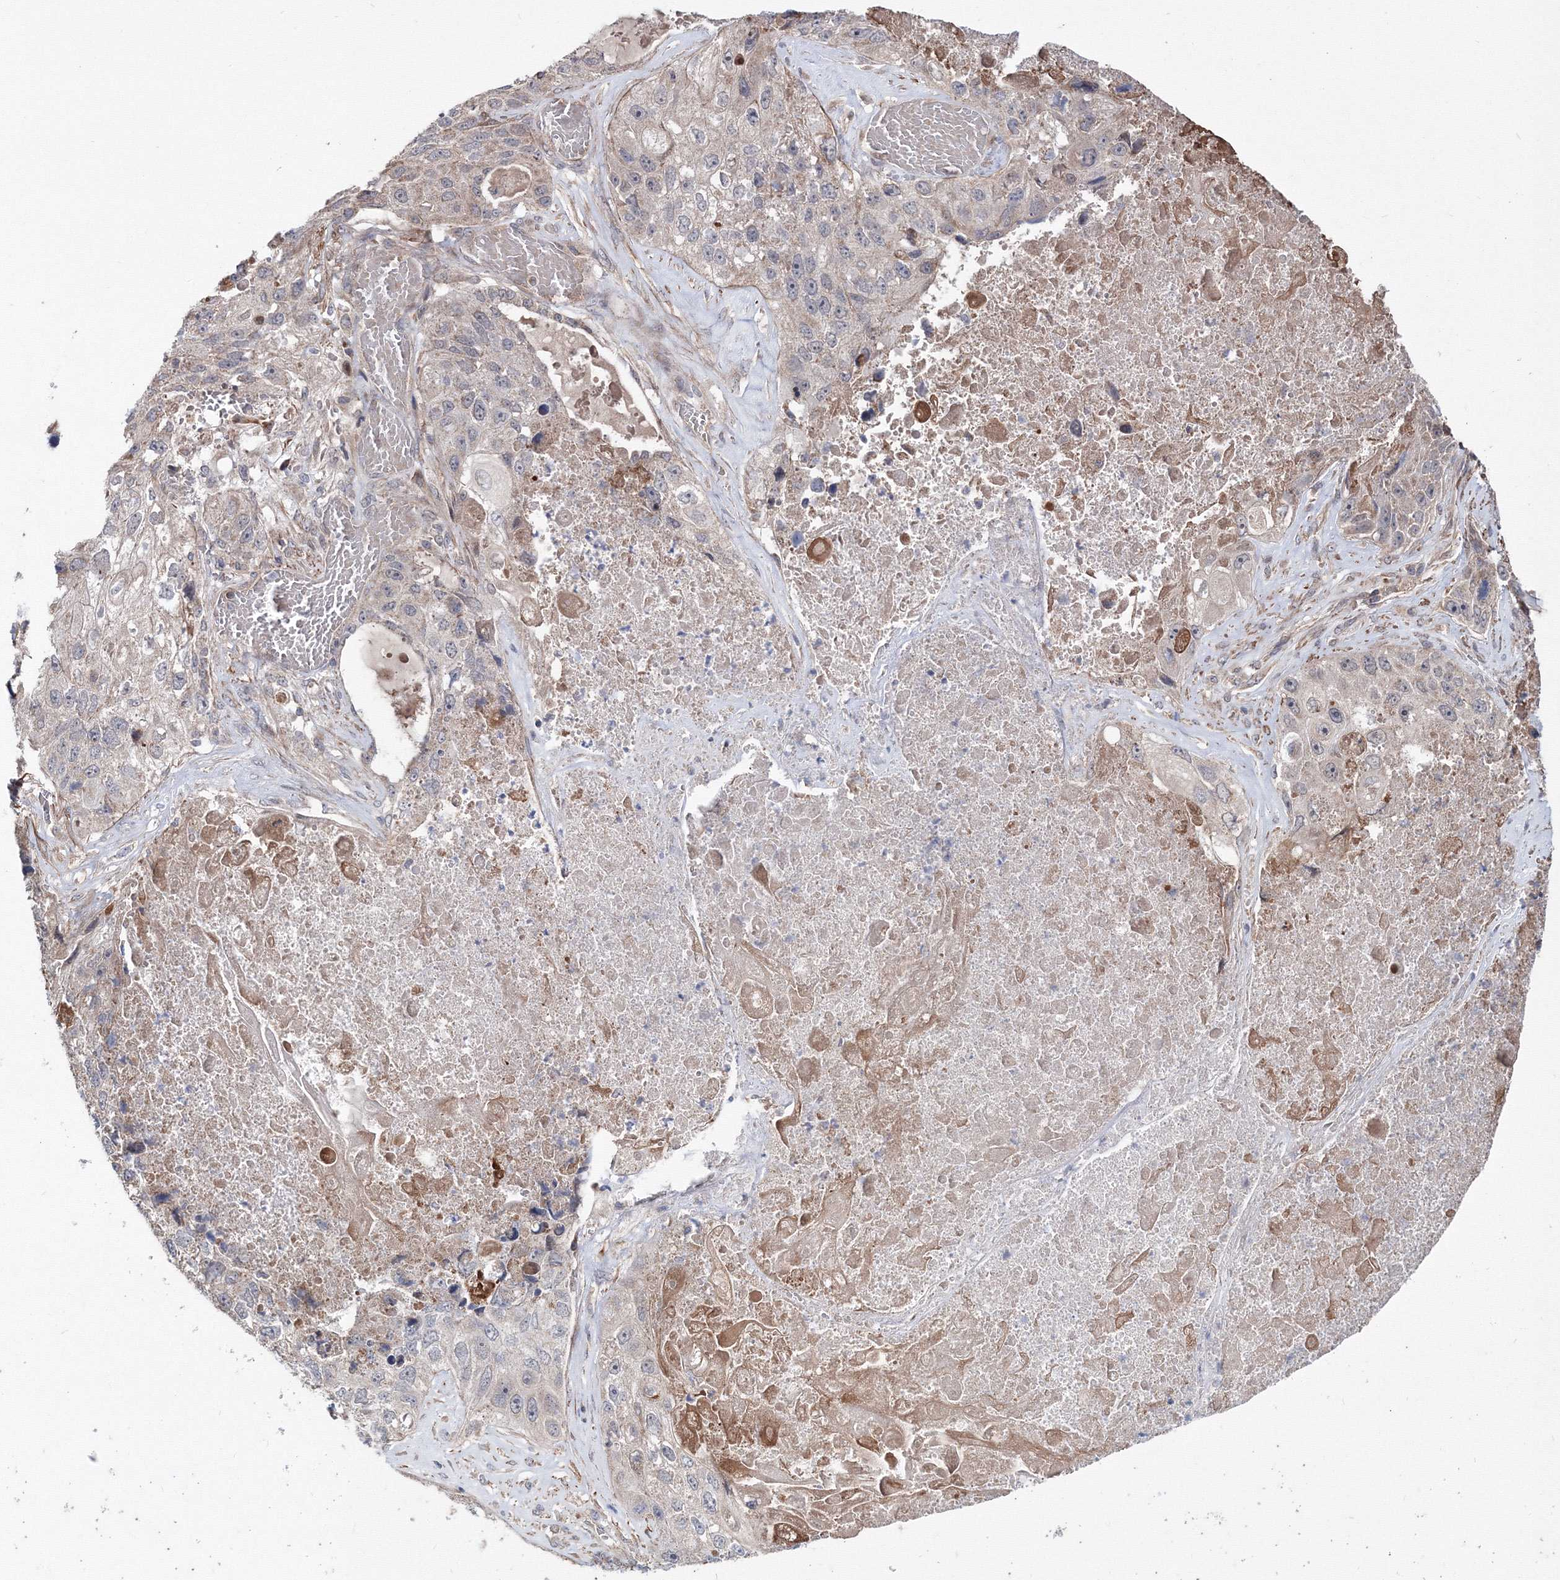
{"staining": {"intensity": "negative", "quantity": "none", "location": "none"}, "tissue": "lung cancer", "cell_type": "Tumor cells", "image_type": "cancer", "snomed": [{"axis": "morphology", "description": "Squamous cell carcinoma, NOS"}, {"axis": "topography", "description": "Lung"}], "caption": "This histopathology image is of lung squamous cell carcinoma stained with immunohistochemistry (IHC) to label a protein in brown with the nuclei are counter-stained blue. There is no expression in tumor cells.", "gene": "PPP2R2B", "patient": {"sex": "male", "age": 61}}